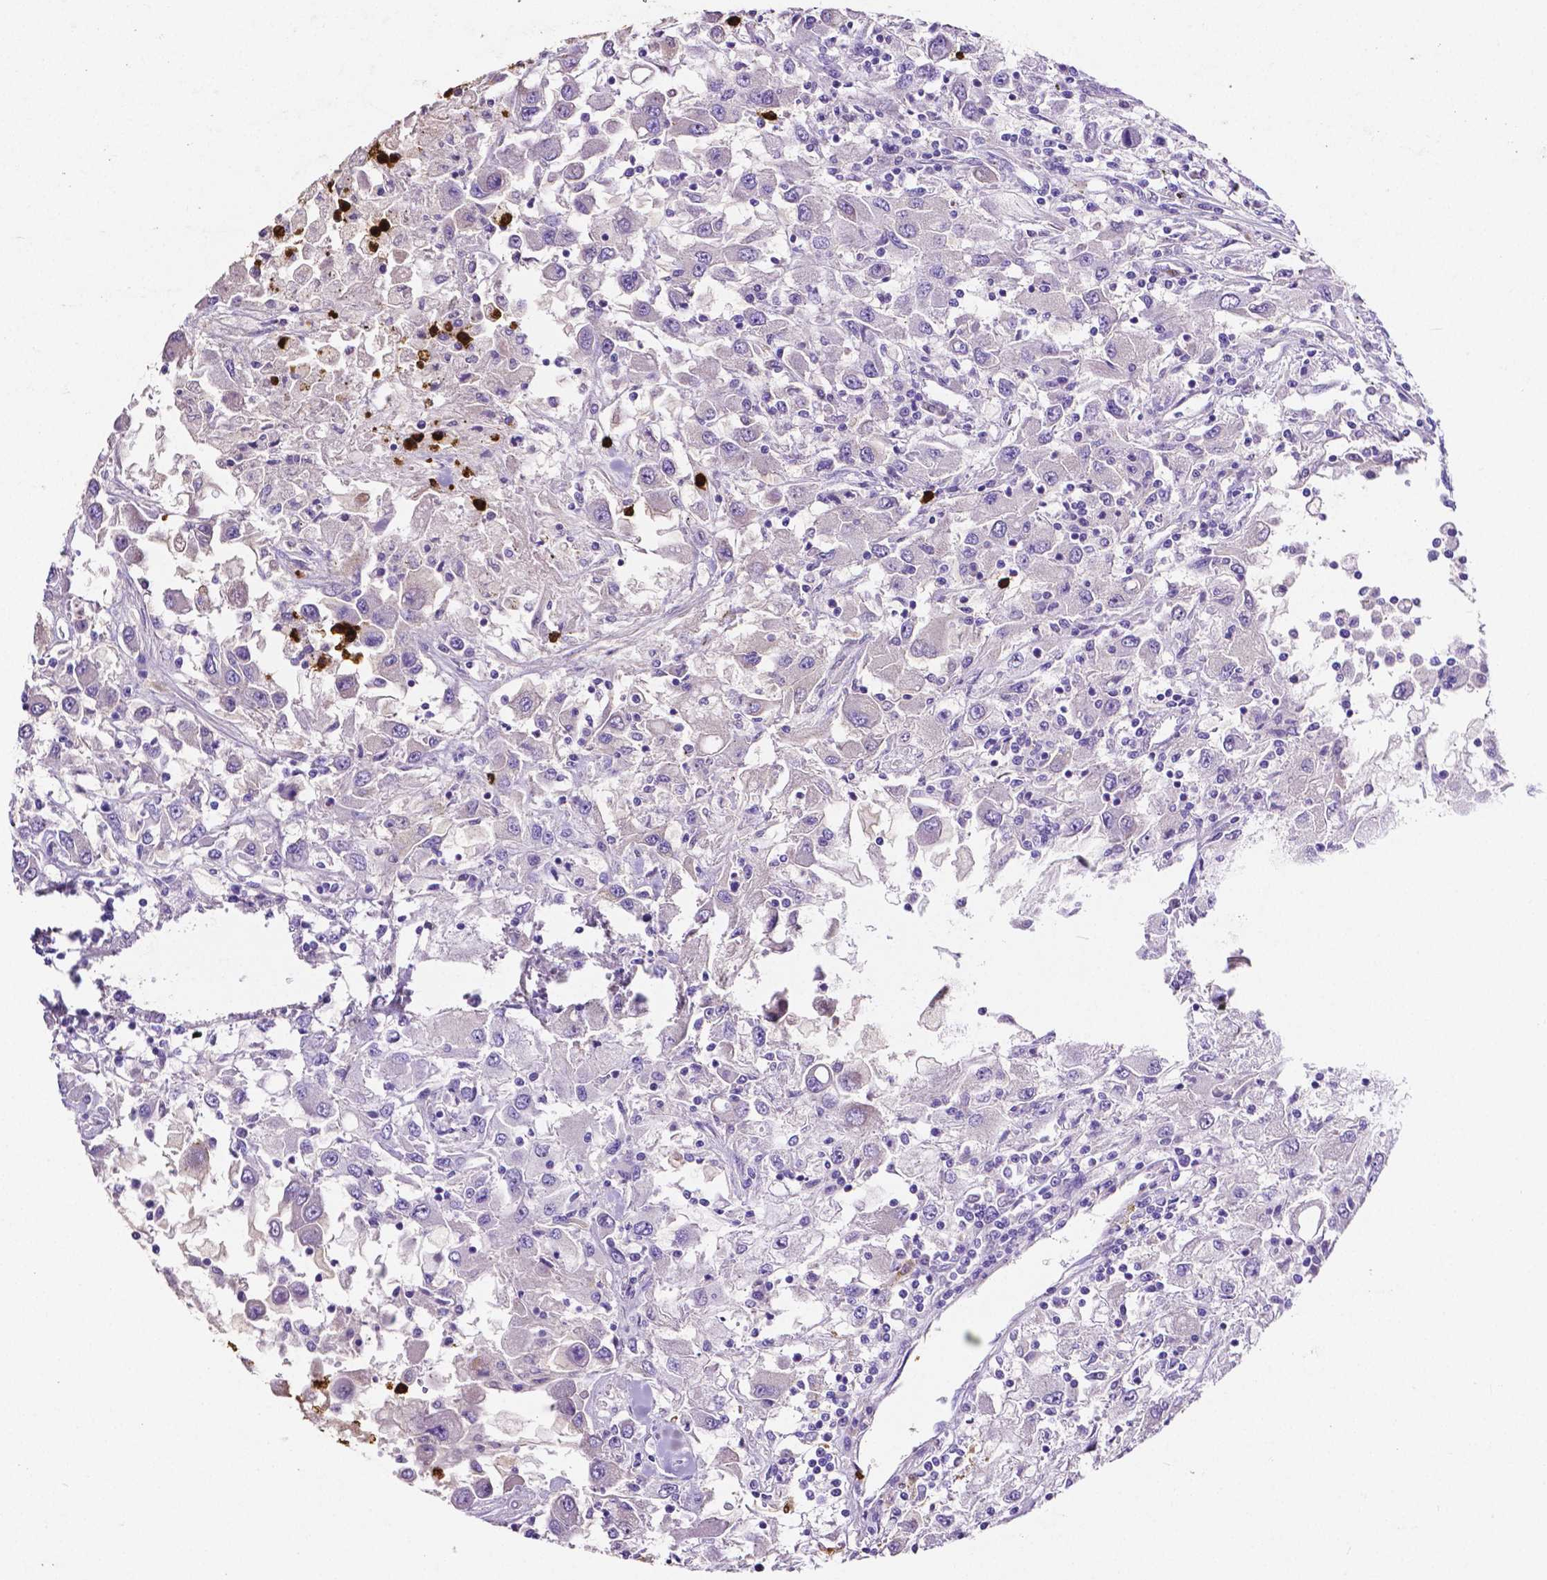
{"staining": {"intensity": "negative", "quantity": "none", "location": "none"}, "tissue": "renal cancer", "cell_type": "Tumor cells", "image_type": "cancer", "snomed": [{"axis": "morphology", "description": "Adenocarcinoma, NOS"}, {"axis": "topography", "description": "Kidney"}], "caption": "Tumor cells are negative for protein expression in human adenocarcinoma (renal). (DAB (3,3'-diaminobenzidine) IHC, high magnification).", "gene": "MMP9", "patient": {"sex": "female", "age": 67}}